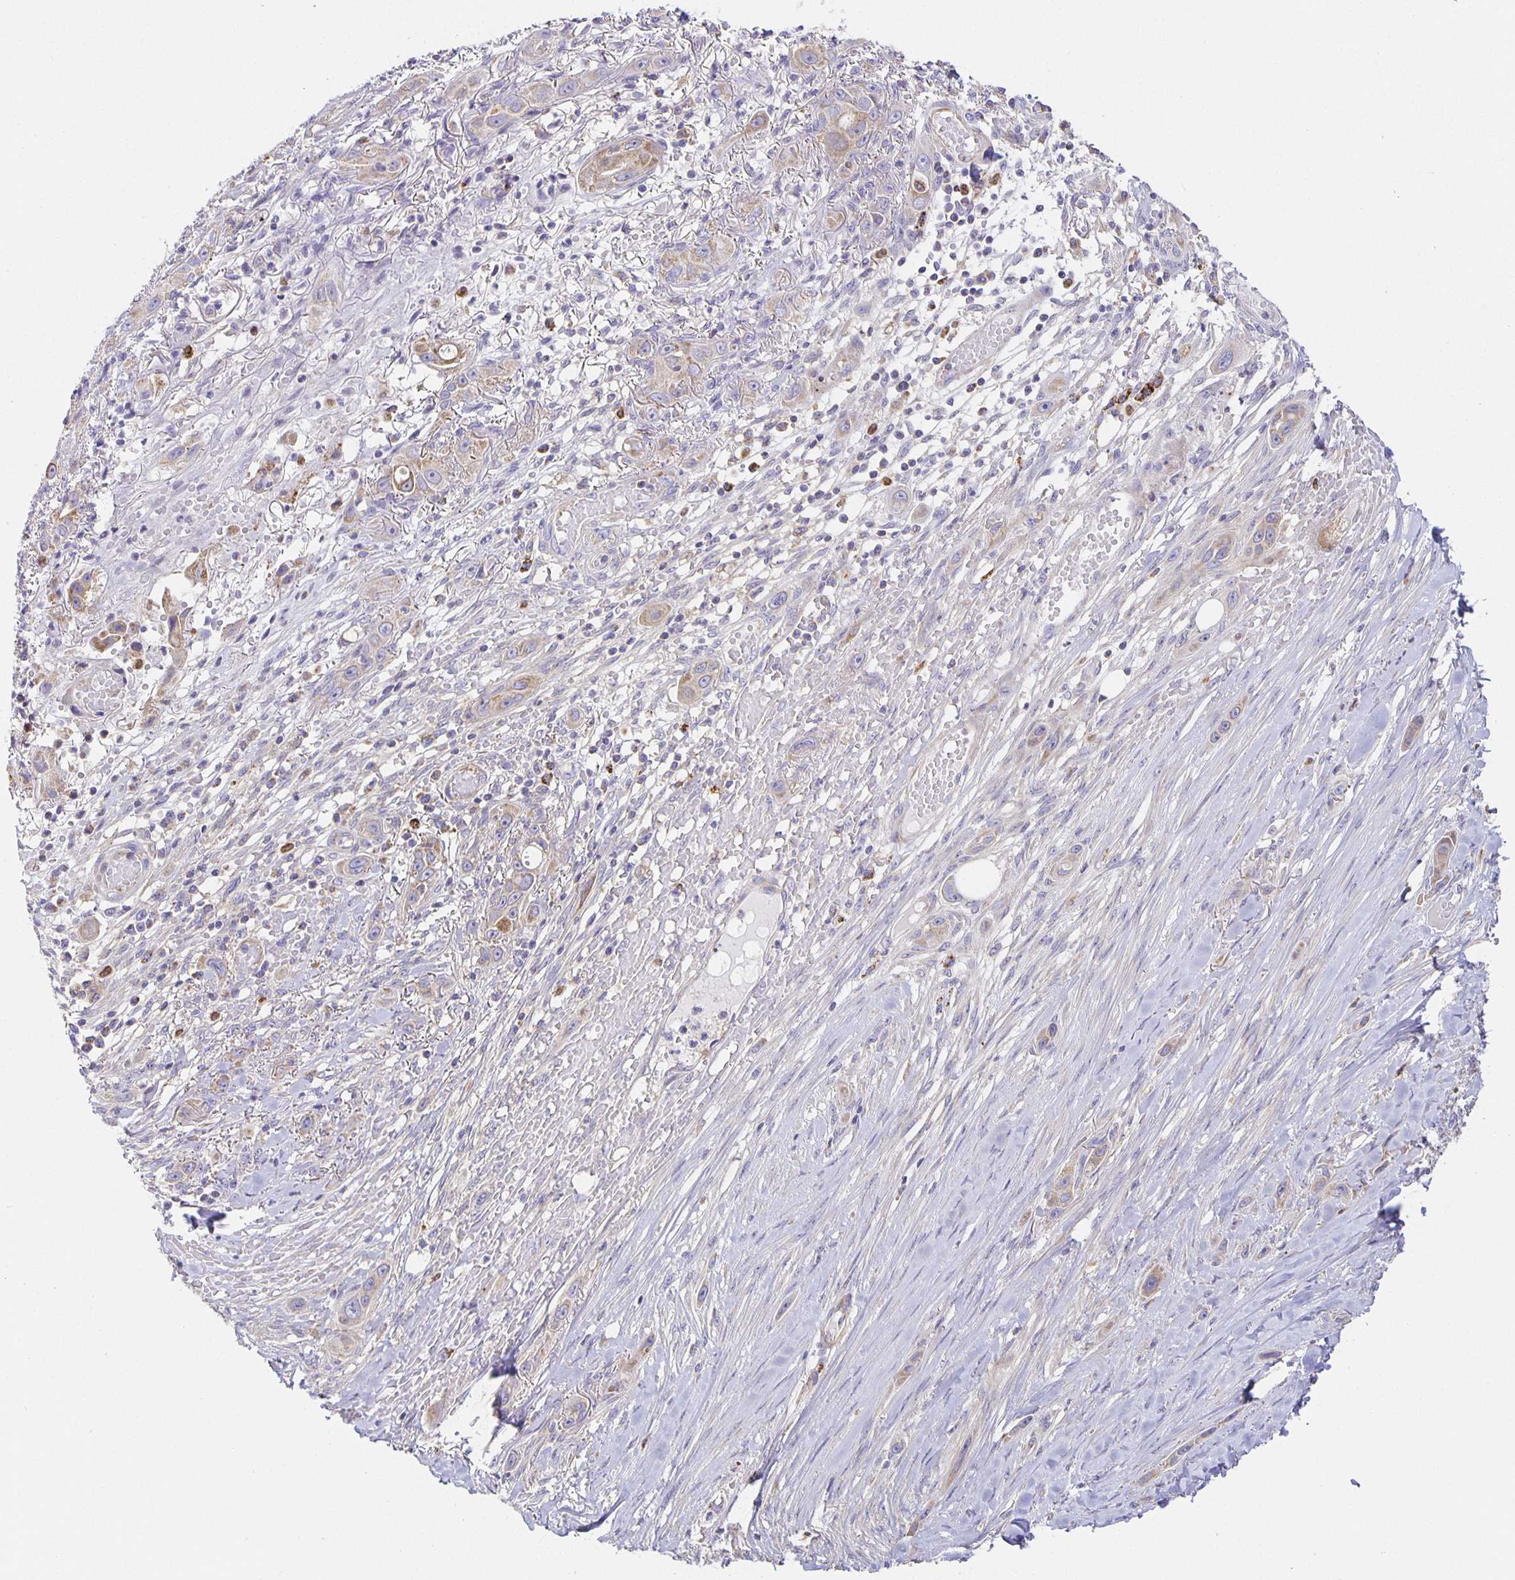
{"staining": {"intensity": "negative", "quantity": "none", "location": "none"}, "tissue": "skin cancer", "cell_type": "Tumor cells", "image_type": "cancer", "snomed": [{"axis": "morphology", "description": "Squamous cell carcinoma, NOS"}, {"axis": "topography", "description": "Skin"}], "caption": "Immunohistochemical staining of skin squamous cell carcinoma displays no significant staining in tumor cells.", "gene": "FLRT3", "patient": {"sex": "female", "age": 69}}